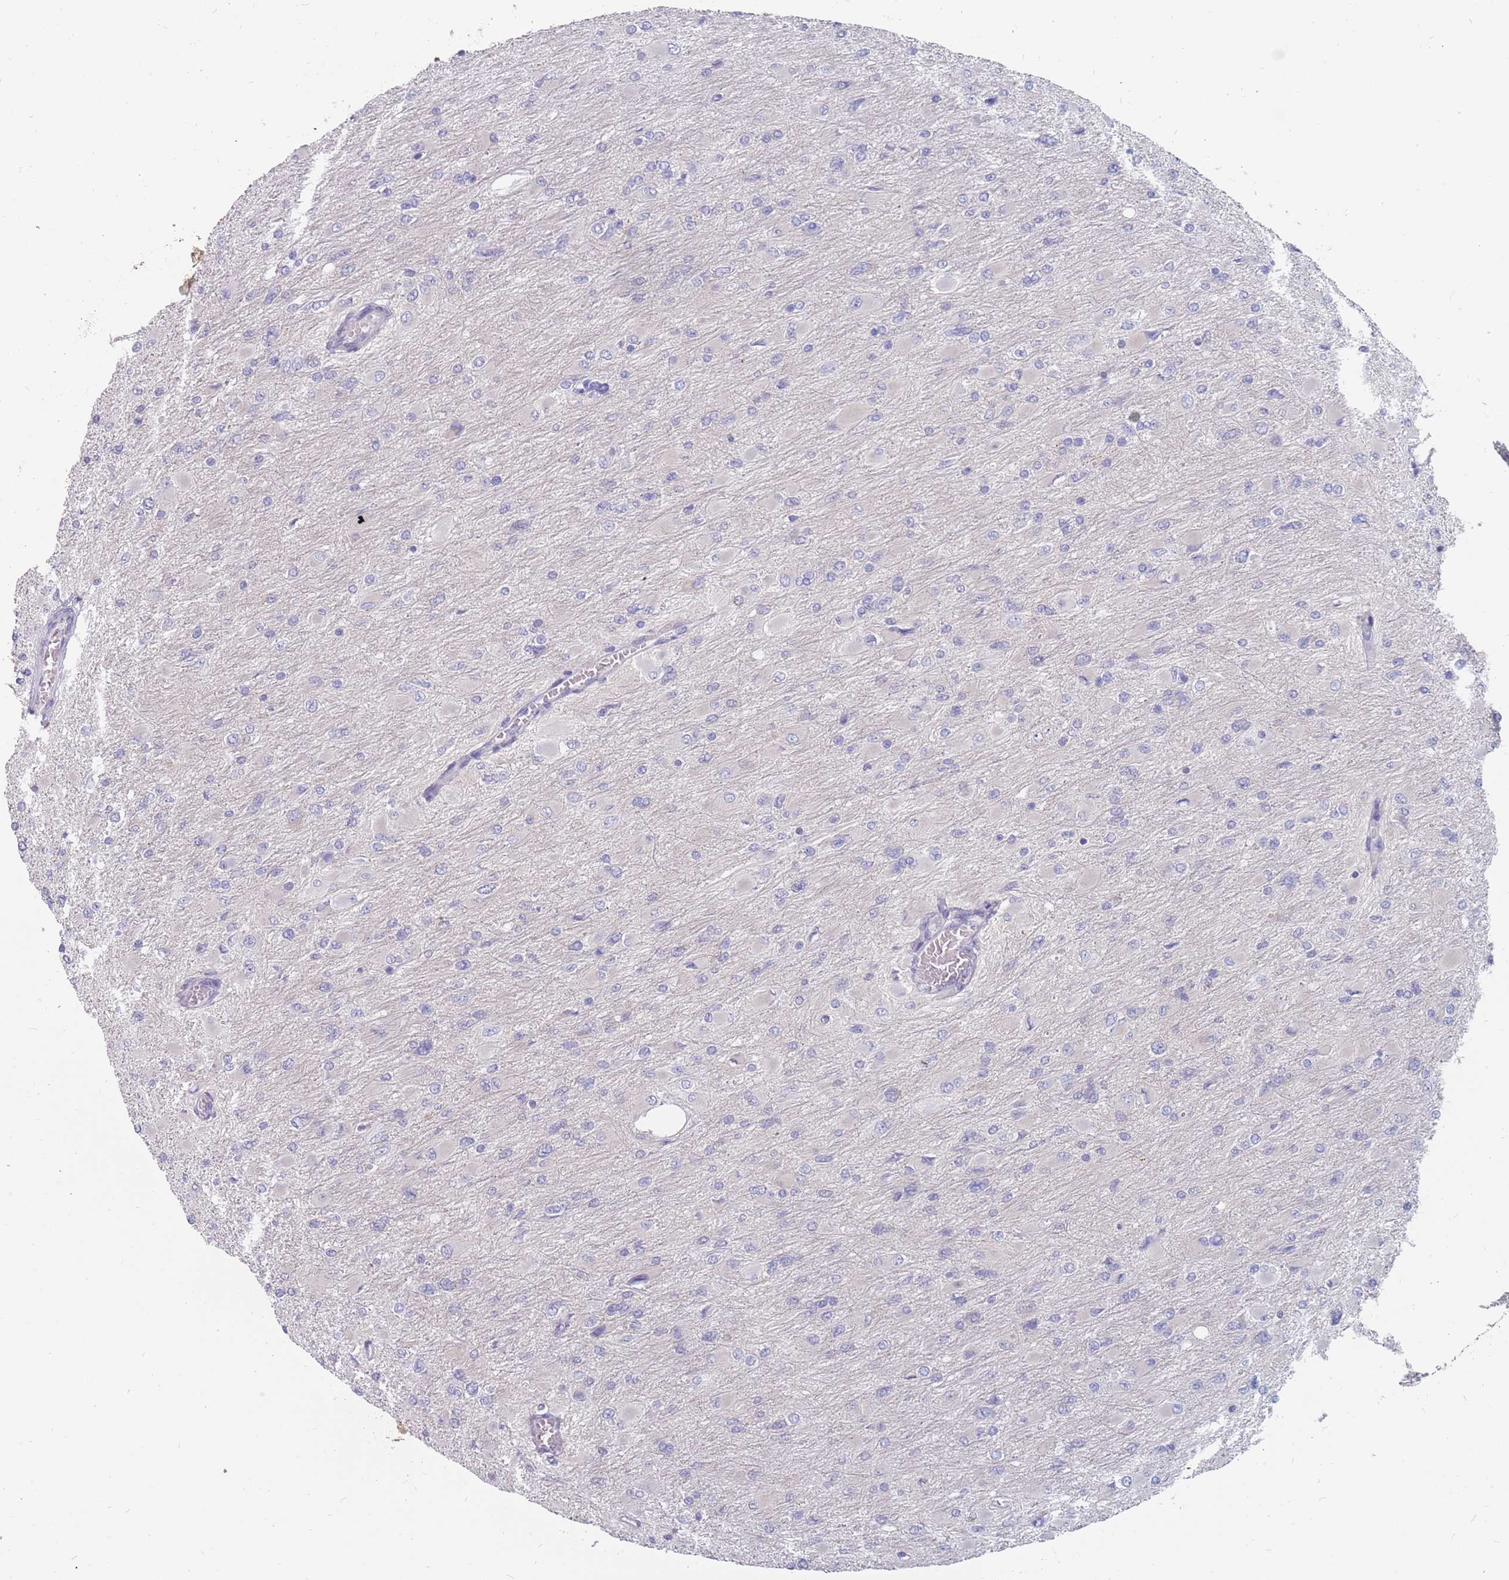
{"staining": {"intensity": "negative", "quantity": "none", "location": "none"}, "tissue": "glioma", "cell_type": "Tumor cells", "image_type": "cancer", "snomed": [{"axis": "morphology", "description": "Glioma, malignant, High grade"}, {"axis": "topography", "description": "Cerebral cortex"}], "caption": "There is no significant staining in tumor cells of glioma. (Brightfield microscopy of DAB (3,3'-diaminobenzidine) immunohistochemistry (IHC) at high magnification).", "gene": "CMTR2", "patient": {"sex": "female", "age": 36}}